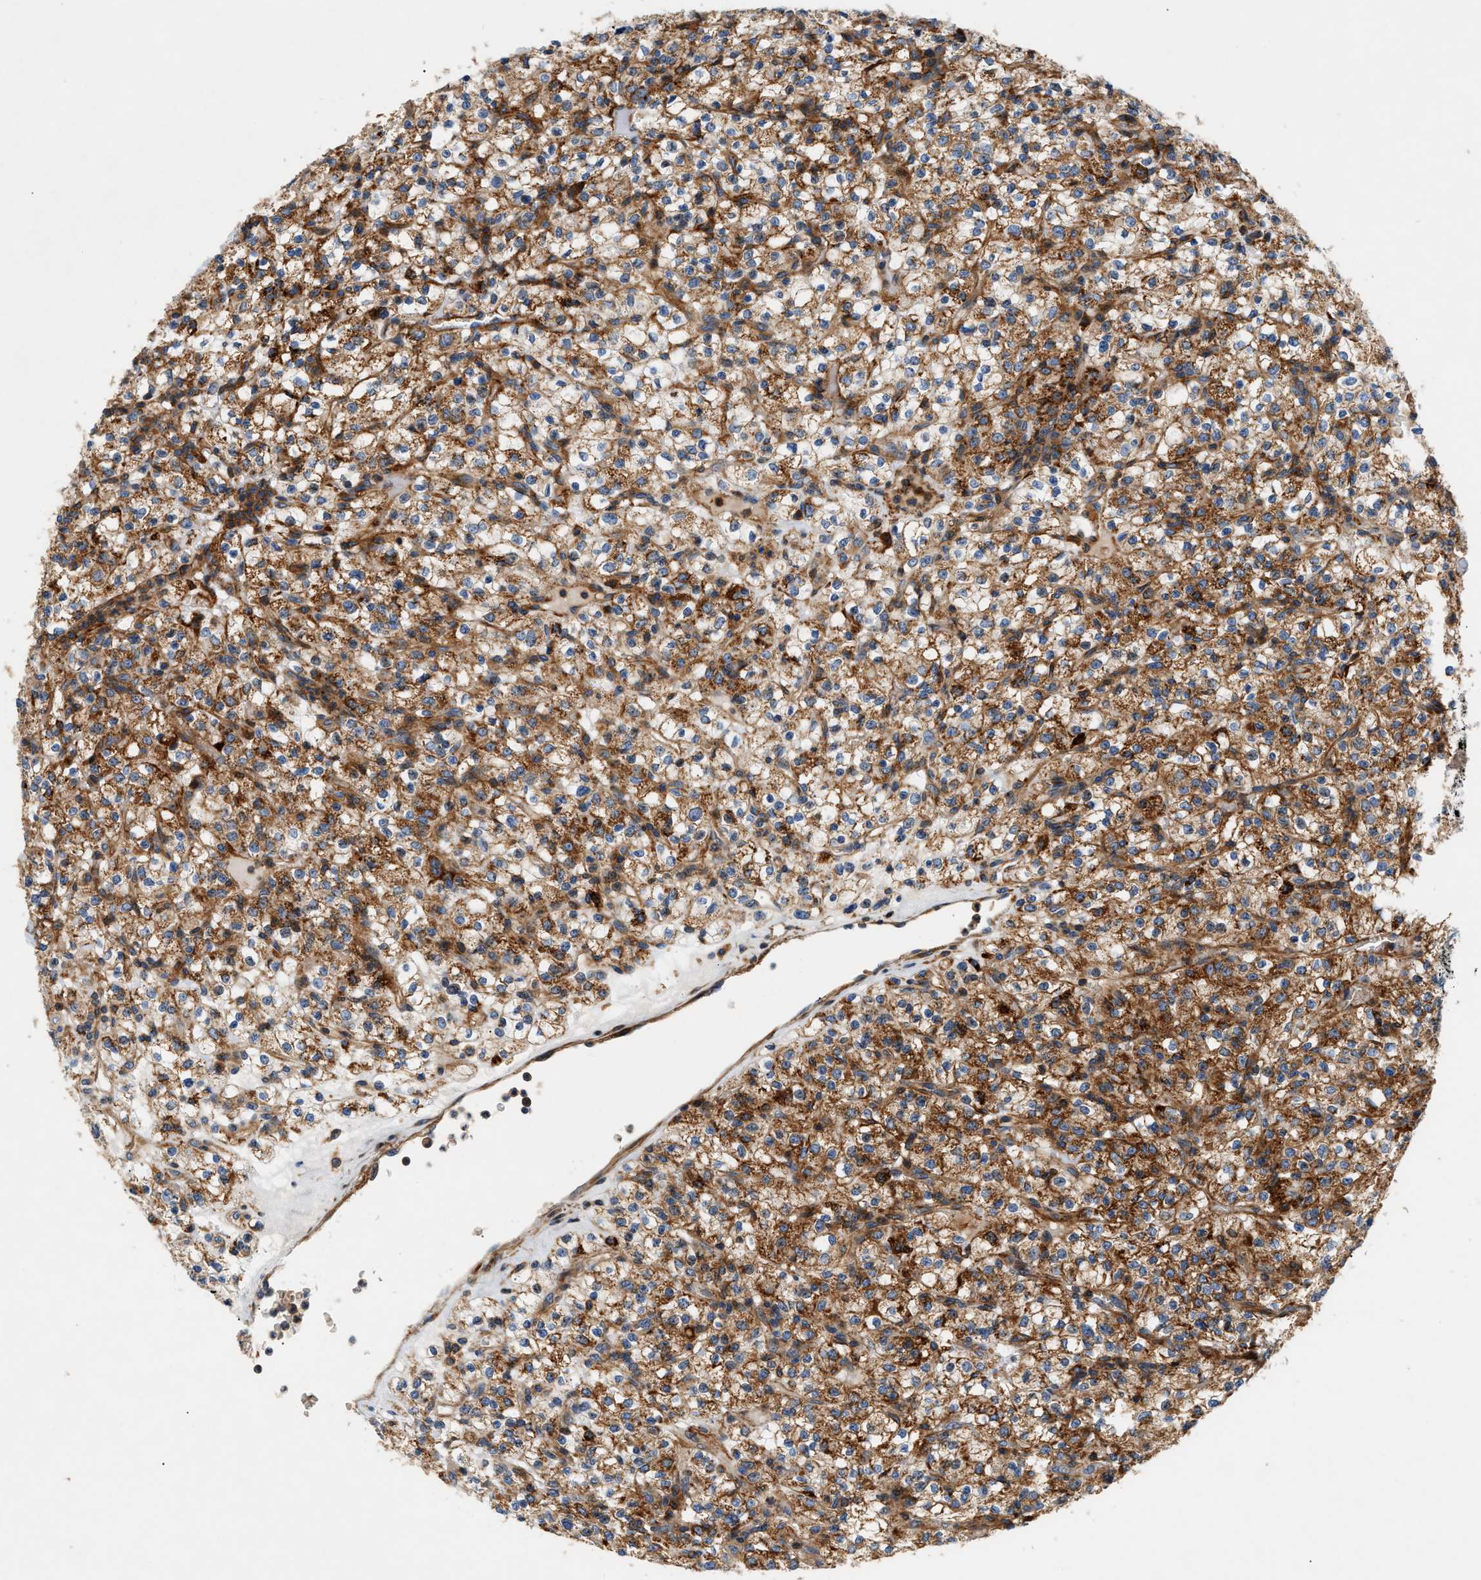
{"staining": {"intensity": "moderate", "quantity": ">75%", "location": "cytoplasmic/membranous"}, "tissue": "renal cancer", "cell_type": "Tumor cells", "image_type": "cancer", "snomed": [{"axis": "morphology", "description": "Normal tissue, NOS"}, {"axis": "morphology", "description": "Adenocarcinoma, NOS"}, {"axis": "topography", "description": "Kidney"}], "caption": "A brown stain shows moderate cytoplasmic/membranous positivity of a protein in human adenocarcinoma (renal) tumor cells. Nuclei are stained in blue.", "gene": "DHODH", "patient": {"sex": "female", "age": 72}}